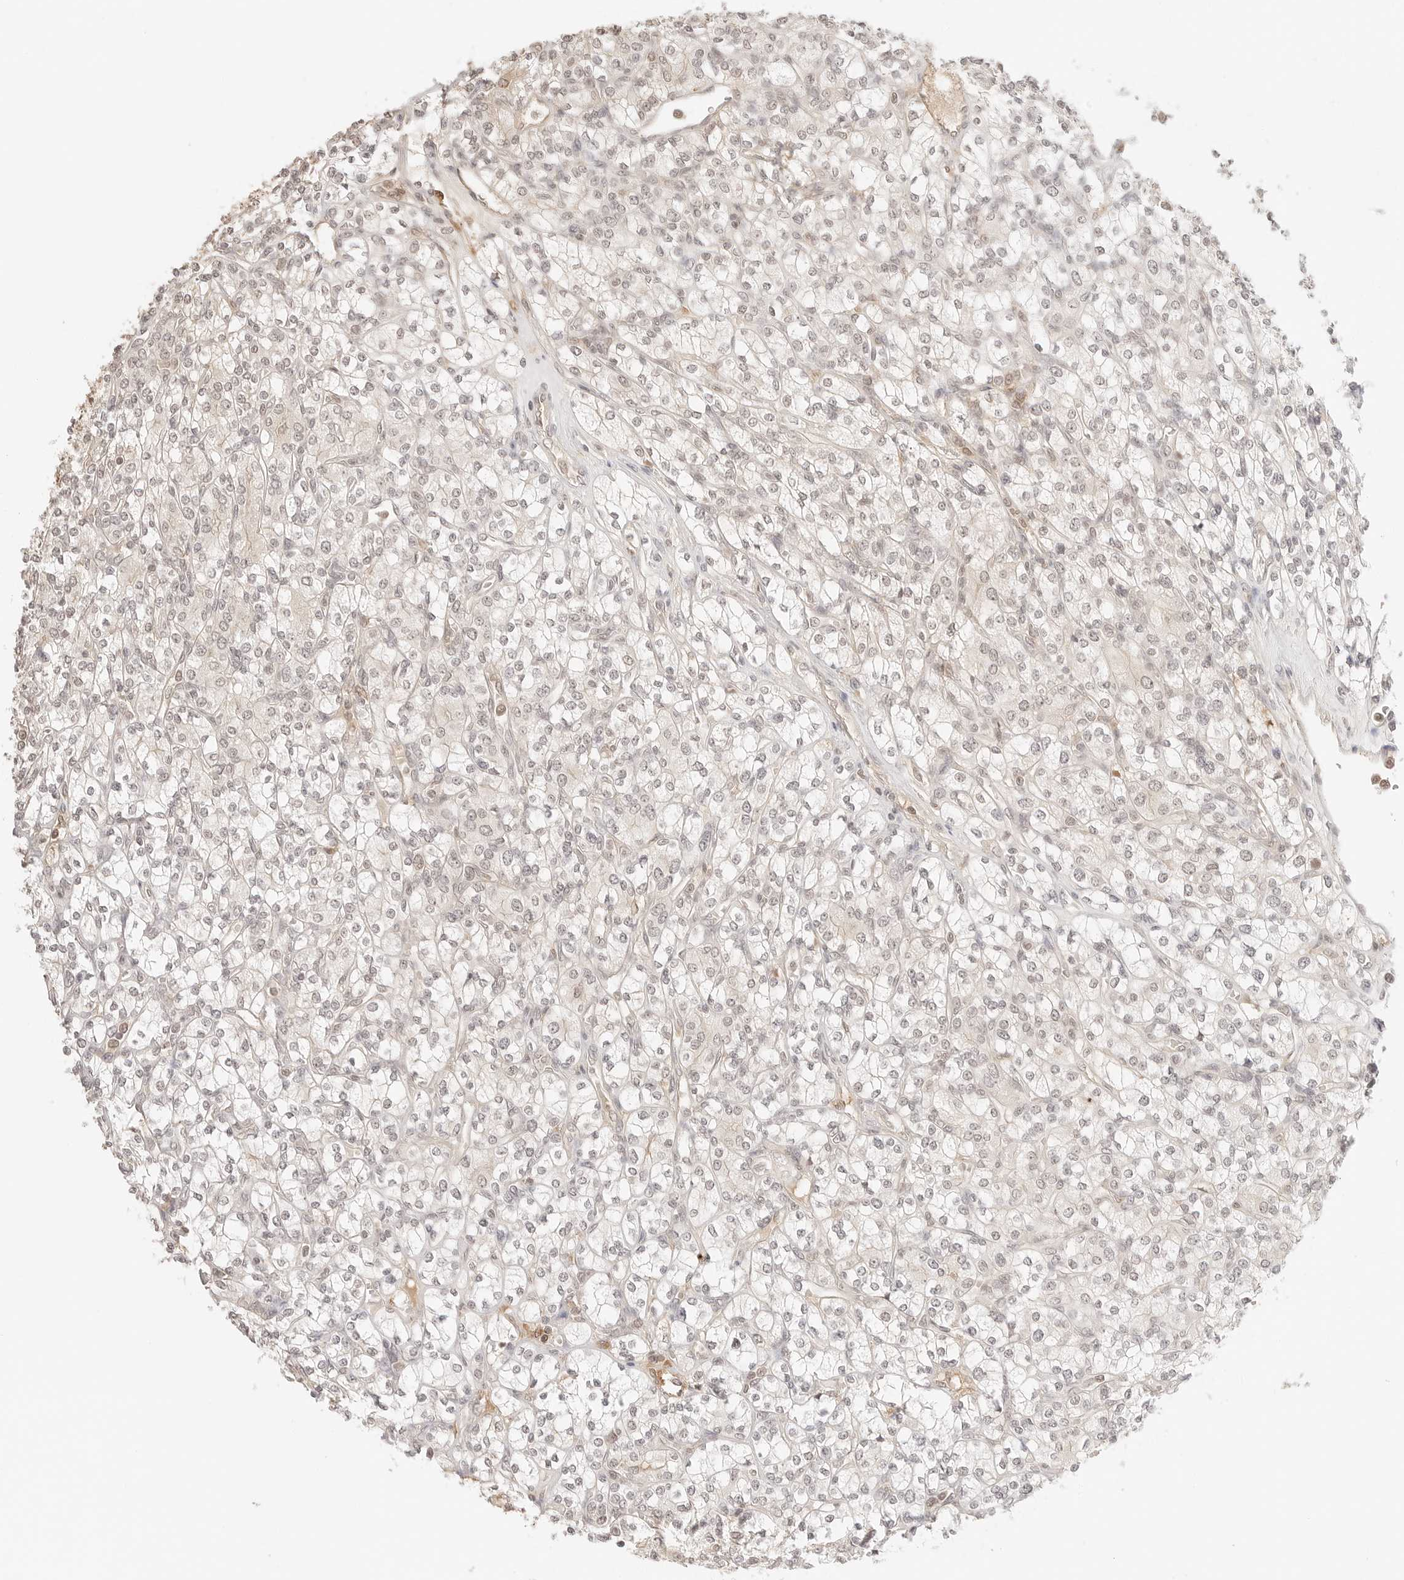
{"staining": {"intensity": "weak", "quantity": "<25%", "location": "cytoplasmic/membranous,nuclear"}, "tissue": "renal cancer", "cell_type": "Tumor cells", "image_type": "cancer", "snomed": [{"axis": "morphology", "description": "Adenocarcinoma, NOS"}, {"axis": "topography", "description": "Kidney"}], "caption": "Immunohistochemical staining of adenocarcinoma (renal) shows no significant expression in tumor cells. (Immunohistochemistry, brightfield microscopy, high magnification).", "gene": "RPS6KL1", "patient": {"sex": "male", "age": 77}}